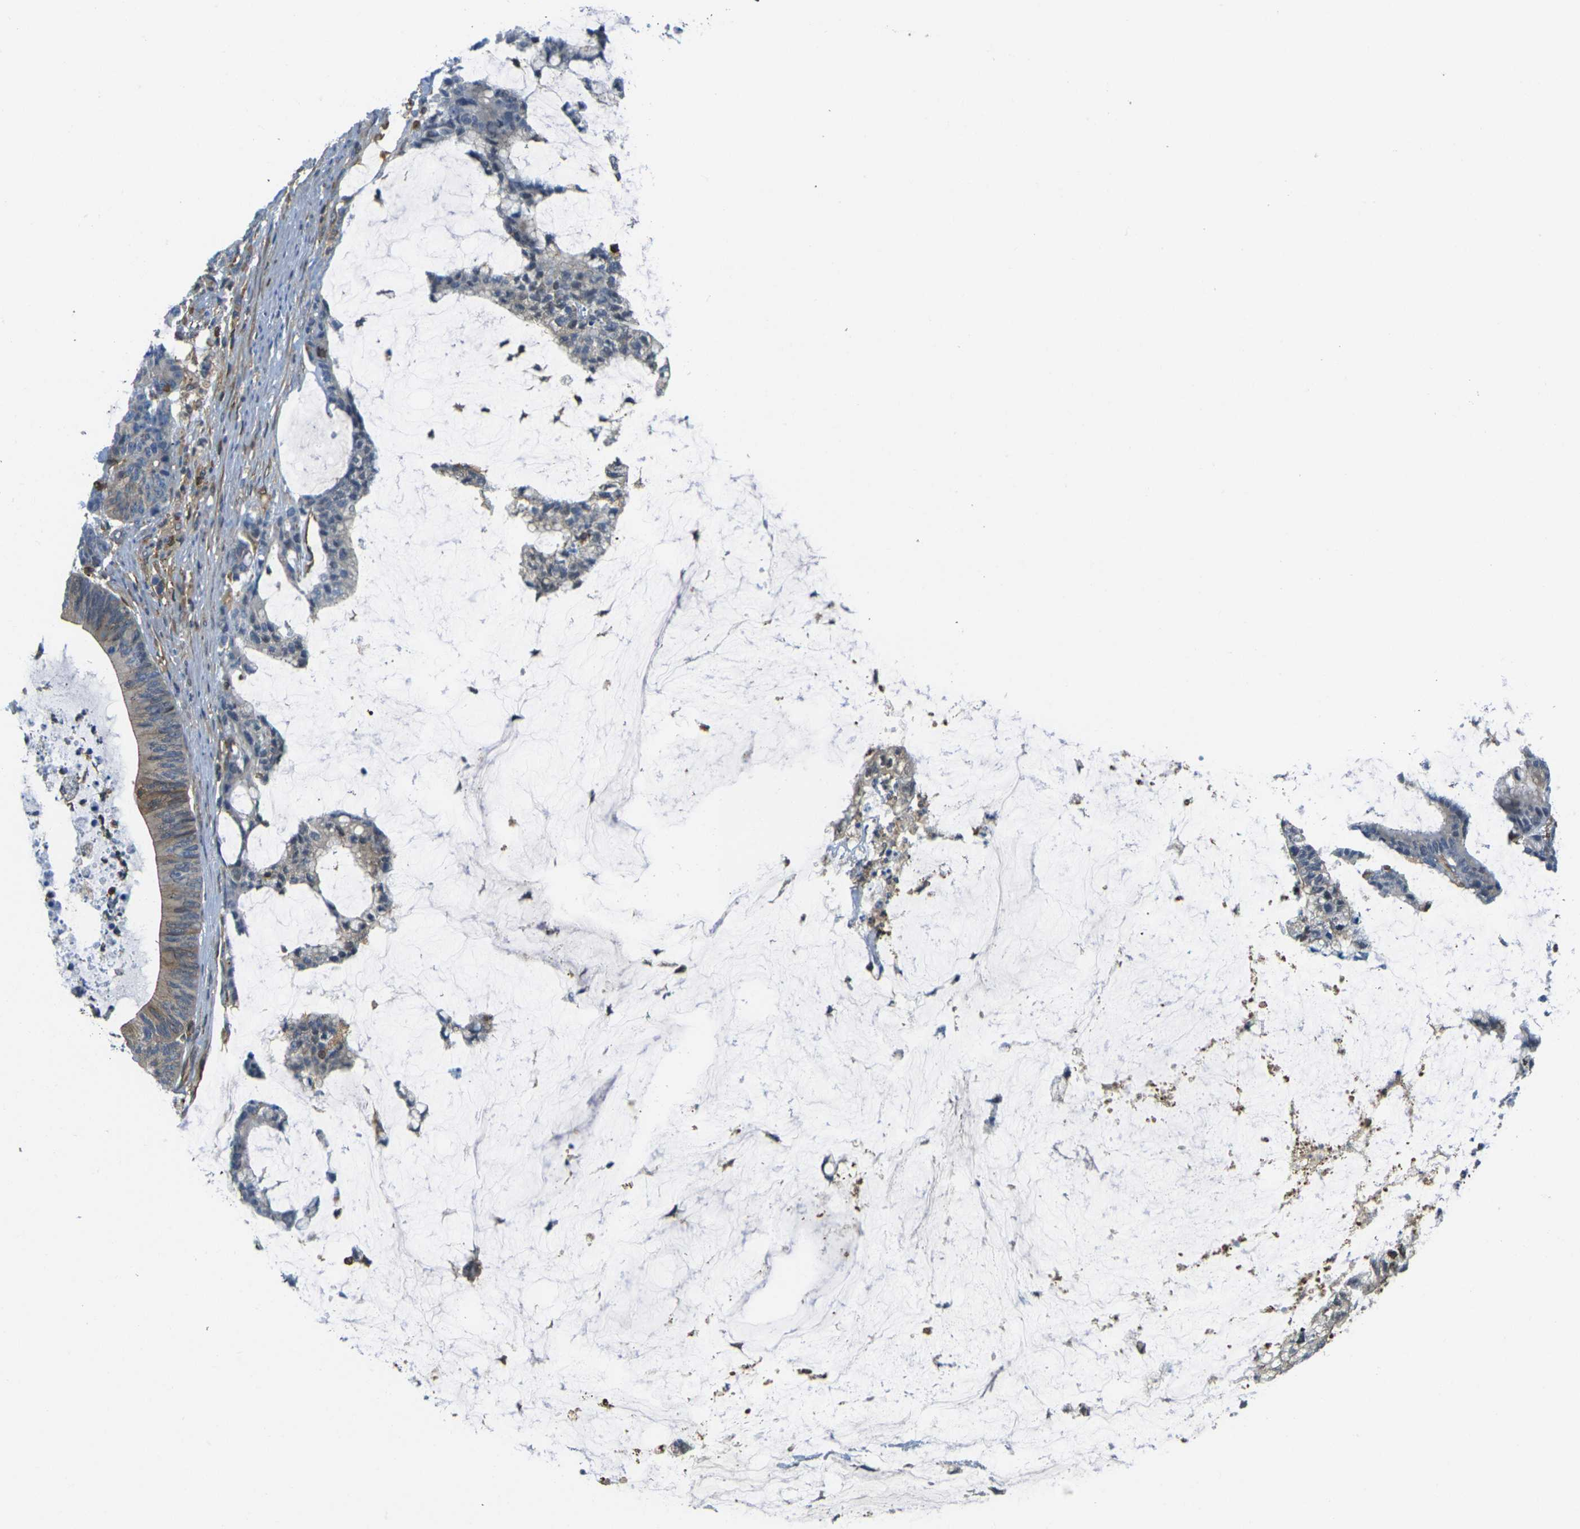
{"staining": {"intensity": "moderate", "quantity": "25%-75%", "location": "cytoplasmic/membranous"}, "tissue": "colorectal cancer", "cell_type": "Tumor cells", "image_type": "cancer", "snomed": [{"axis": "morphology", "description": "Adenocarcinoma, NOS"}, {"axis": "topography", "description": "Colon"}], "caption": "Protein expression analysis of colorectal cancer demonstrates moderate cytoplasmic/membranous staining in about 25%-75% of tumor cells.", "gene": "LASP1", "patient": {"sex": "female", "age": 84}}